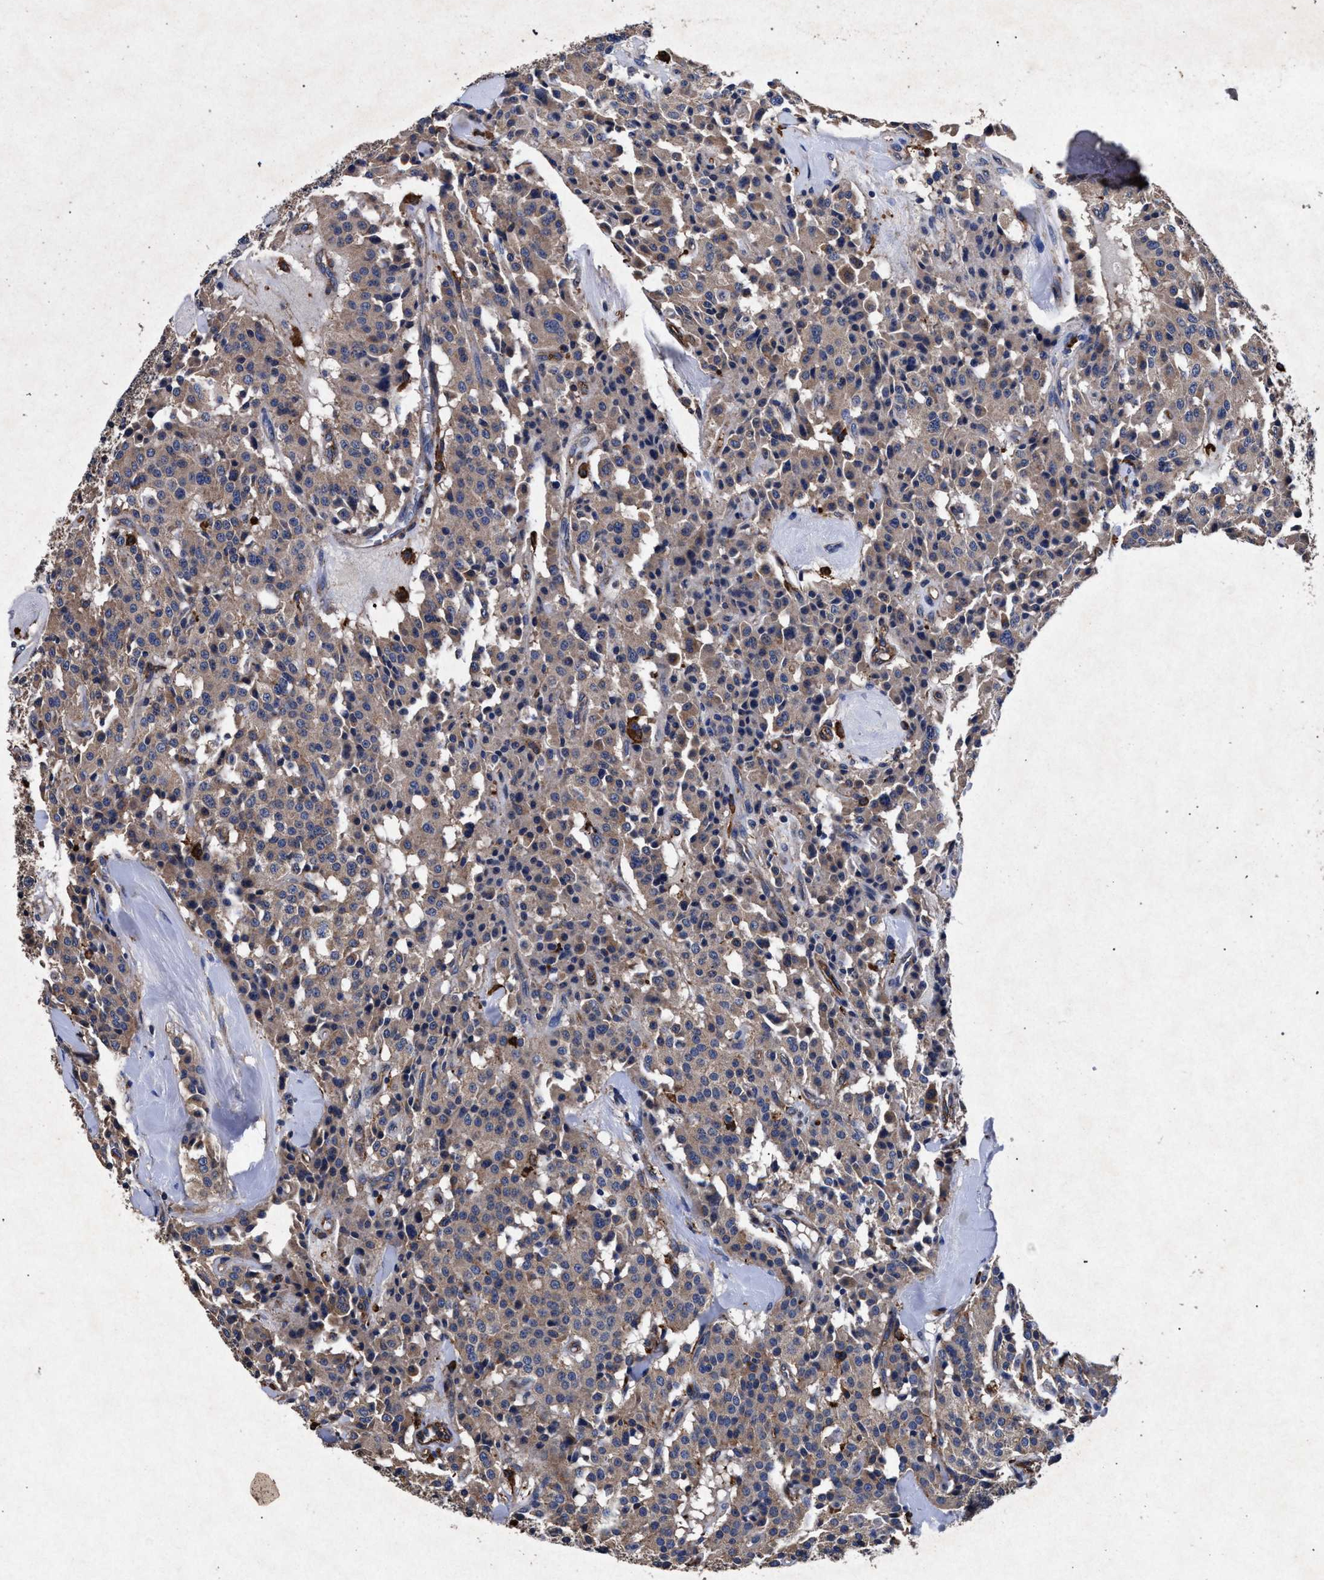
{"staining": {"intensity": "weak", "quantity": "<25%", "location": "cytoplasmic/membranous"}, "tissue": "carcinoid", "cell_type": "Tumor cells", "image_type": "cancer", "snomed": [{"axis": "morphology", "description": "Carcinoid, malignant, NOS"}, {"axis": "topography", "description": "Lung"}], "caption": "Tumor cells show no significant protein expression in malignant carcinoid.", "gene": "MARCKS", "patient": {"sex": "male", "age": 30}}